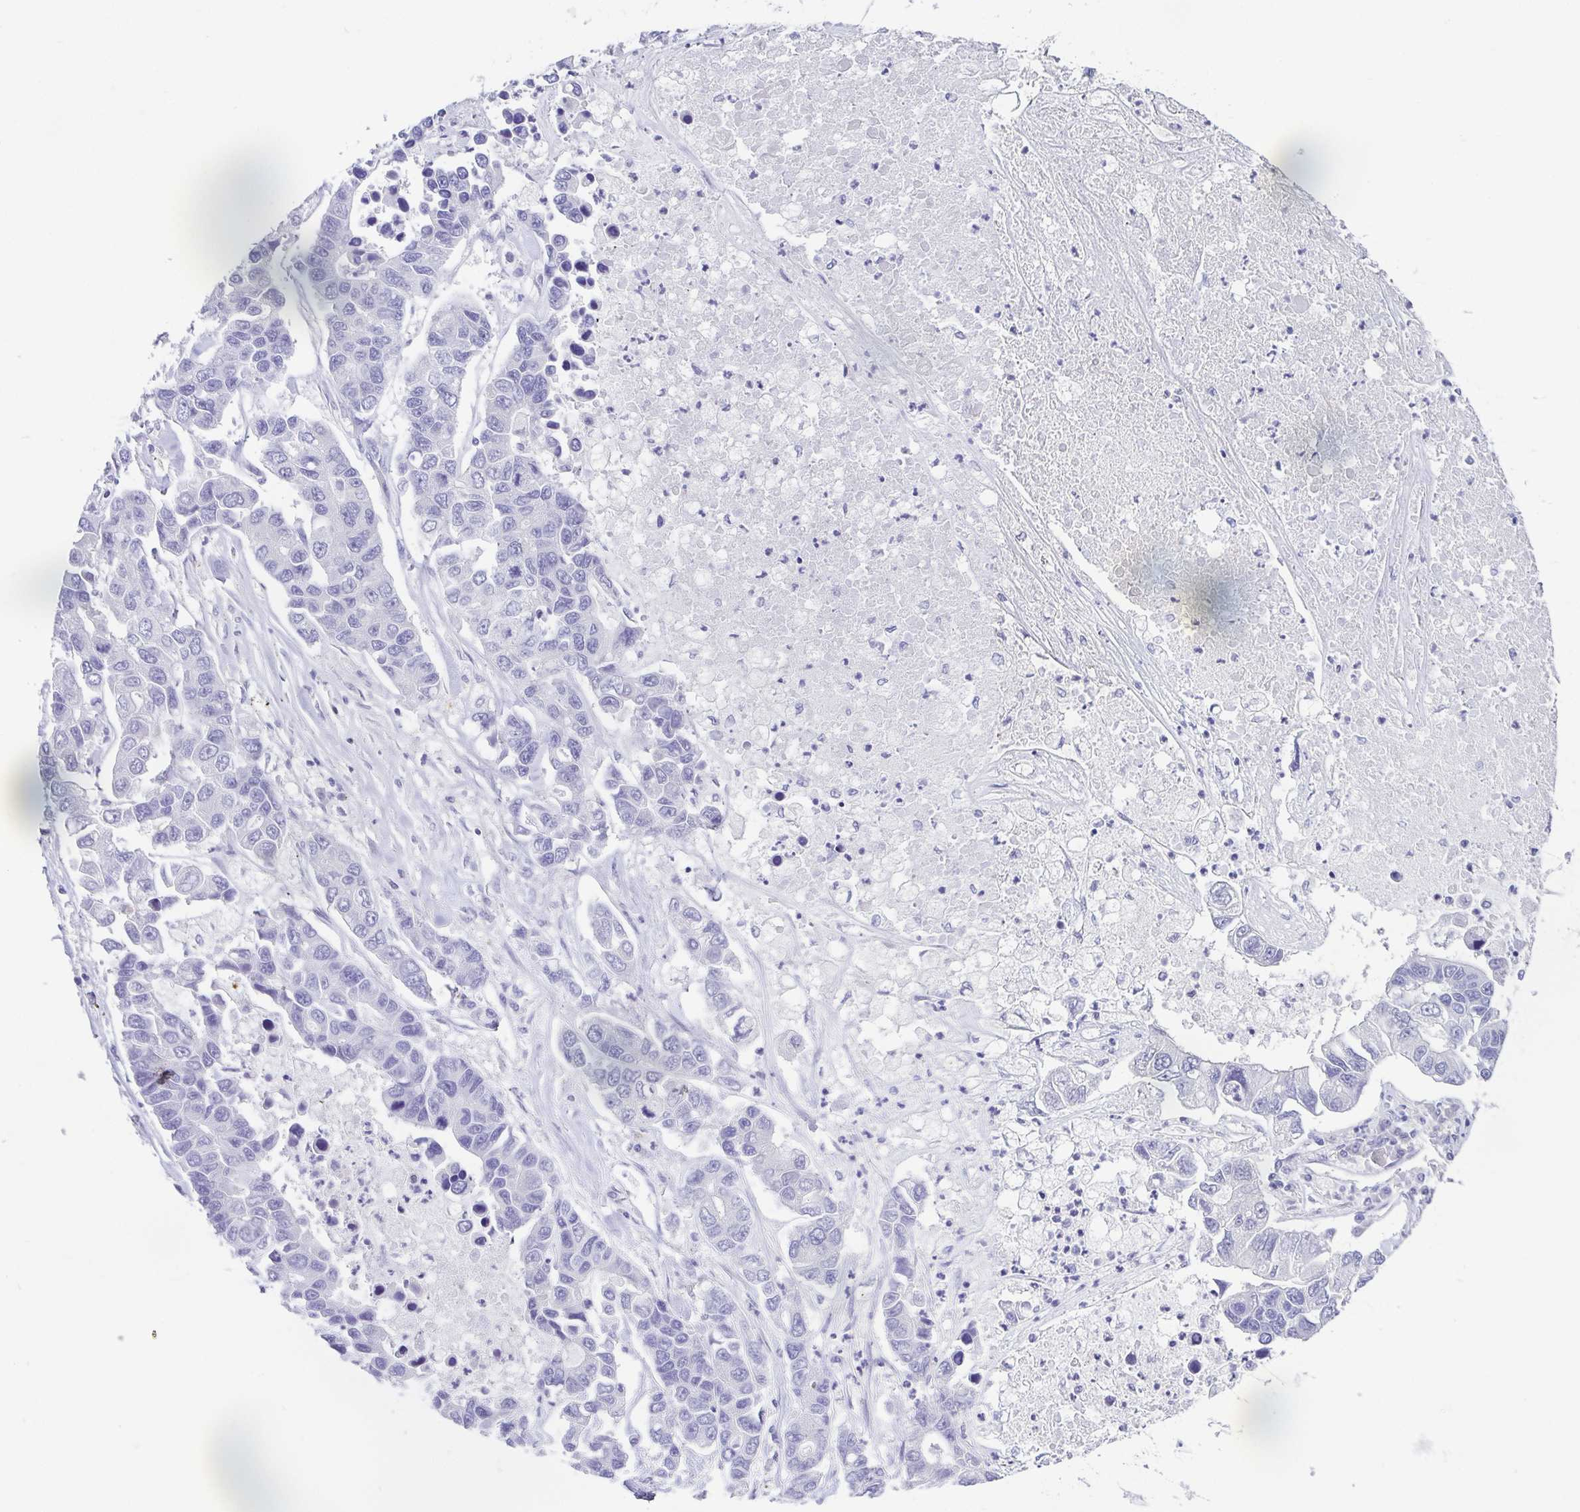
{"staining": {"intensity": "negative", "quantity": "none", "location": "none"}, "tissue": "lung cancer", "cell_type": "Tumor cells", "image_type": "cancer", "snomed": [{"axis": "morphology", "description": "Adenocarcinoma, NOS"}, {"axis": "topography", "description": "Bronchus"}, {"axis": "topography", "description": "Lung"}], "caption": "Lung cancer was stained to show a protein in brown. There is no significant staining in tumor cells. The staining was performed using DAB to visualize the protein expression in brown, while the nuclei were stained in blue with hematoxylin (Magnification: 20x).", "gene": "HAPLN2", "patient": {"sex": "female", "age": 51}}